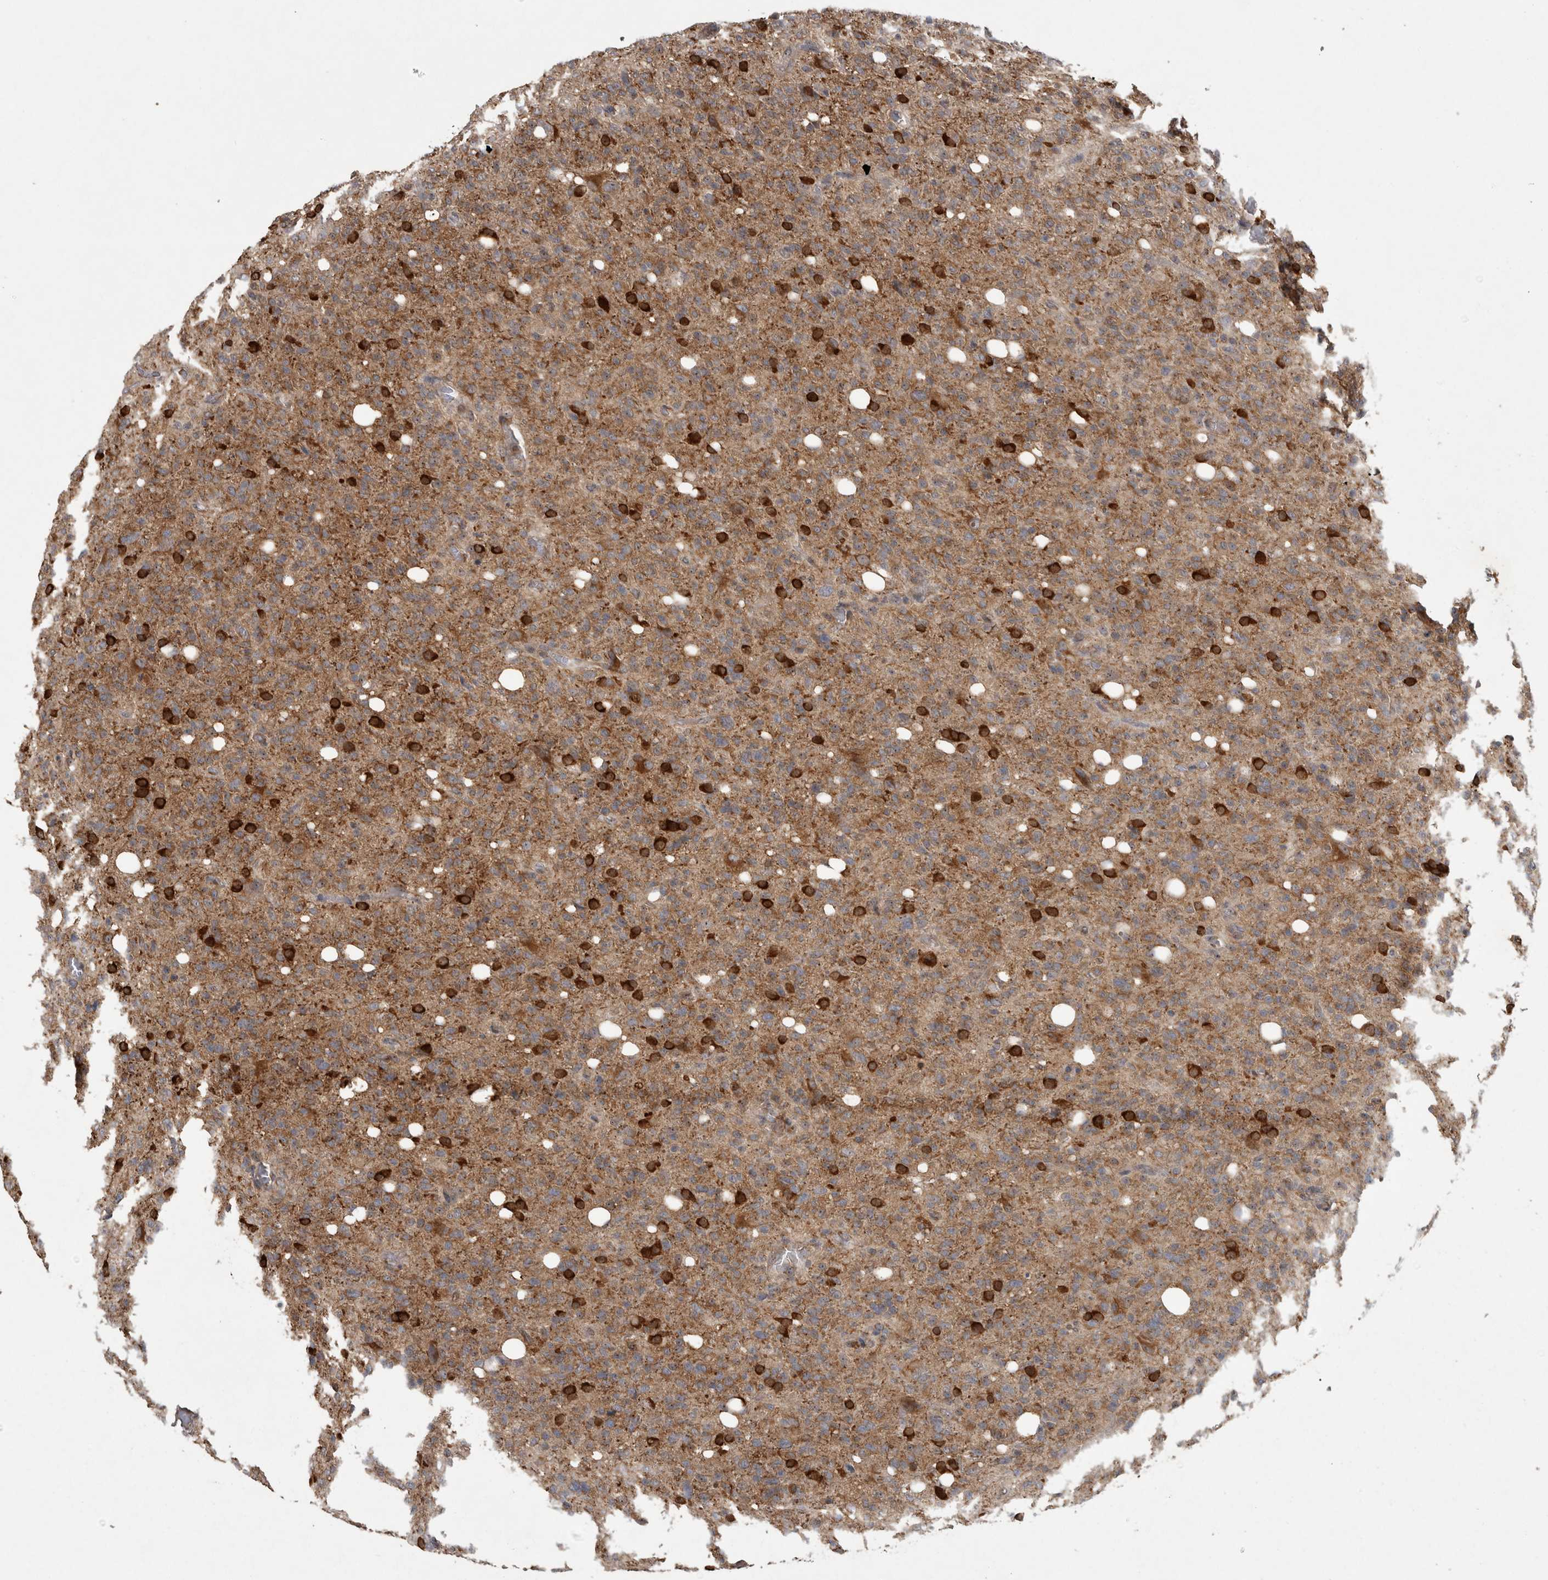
{"staining": {"intensity": "moderate", "quantity": ">75%", "location": "cytoplasmic/membranous"}, "tissue": "glioma", "cell_type": "Tumor cells", "image_type": "cancer", "snomed": [{"axis": "morphology", "description": "Glioma, malignant, High grade"}, {"axis": "topography", "description": "Brain"}], "caption": "Brown immunohistochemical staining in human glioma displays moderate cytoplasmic/membranous expression in approximately >75% of tumor cells.", "gene": "ATXN2", "patient": {"sex": "female", "age": 57}}